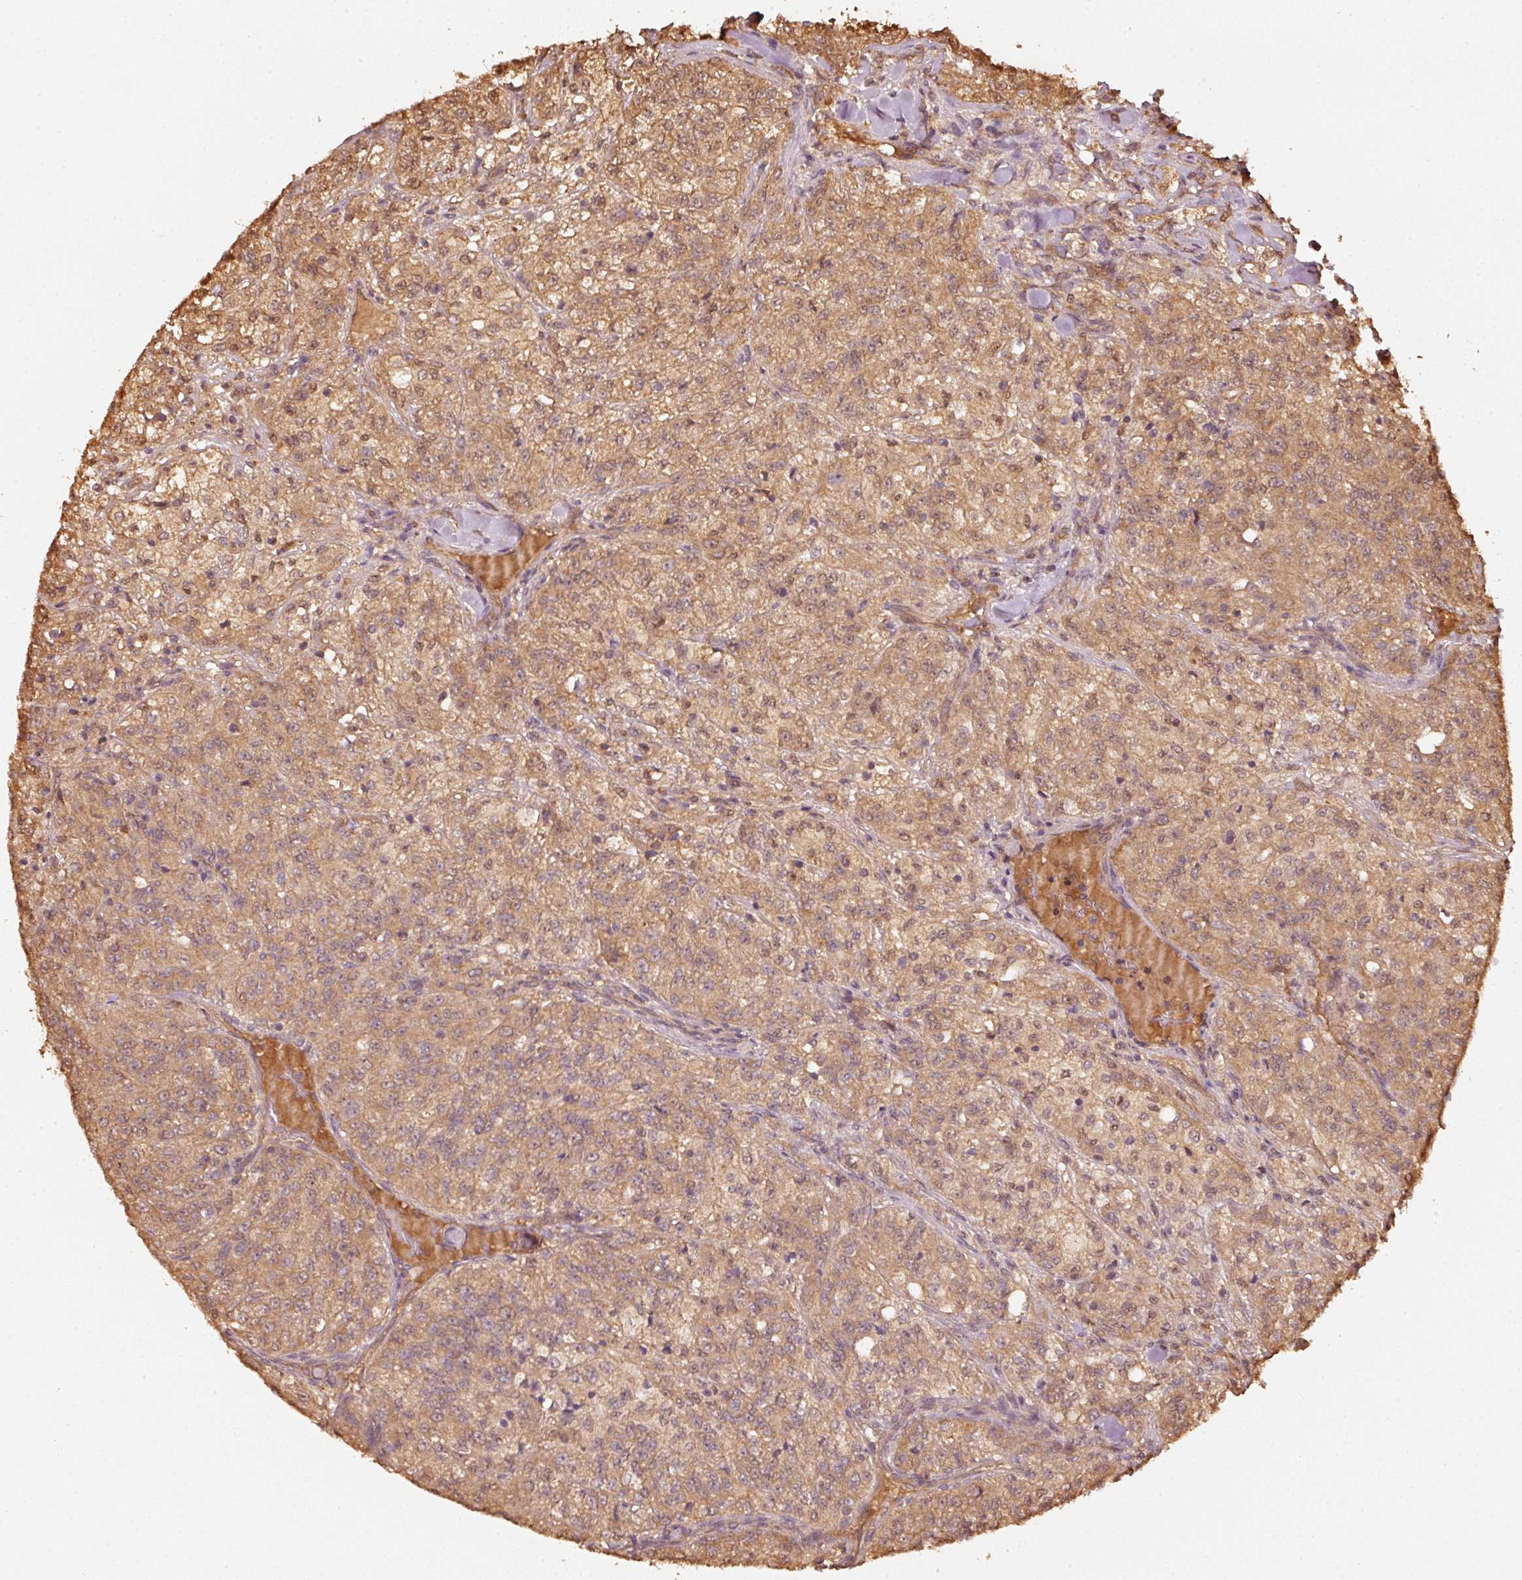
{"staining": {"intensity": "moderate", "quantity": ">75%", "location": "cytoplasmic/membranous"}, "tissue": "renal cancer", "cell_type": "Tumor cells", "image_type": "cancer", "snomed": [{"axis": "morphology", "description": "Adenocarcinoma, NOS"}, {"axis": "topography", "description": "Kidney"}], "caption": "Immunohistochemical staining of renal adenocarcinoma reveals medium levels of moderate cytoplasmic/membranous protein staining in approximately >75% of tumor cells.", "gene": "STAU1", "patient": {"sex": "female", "age": 63}}